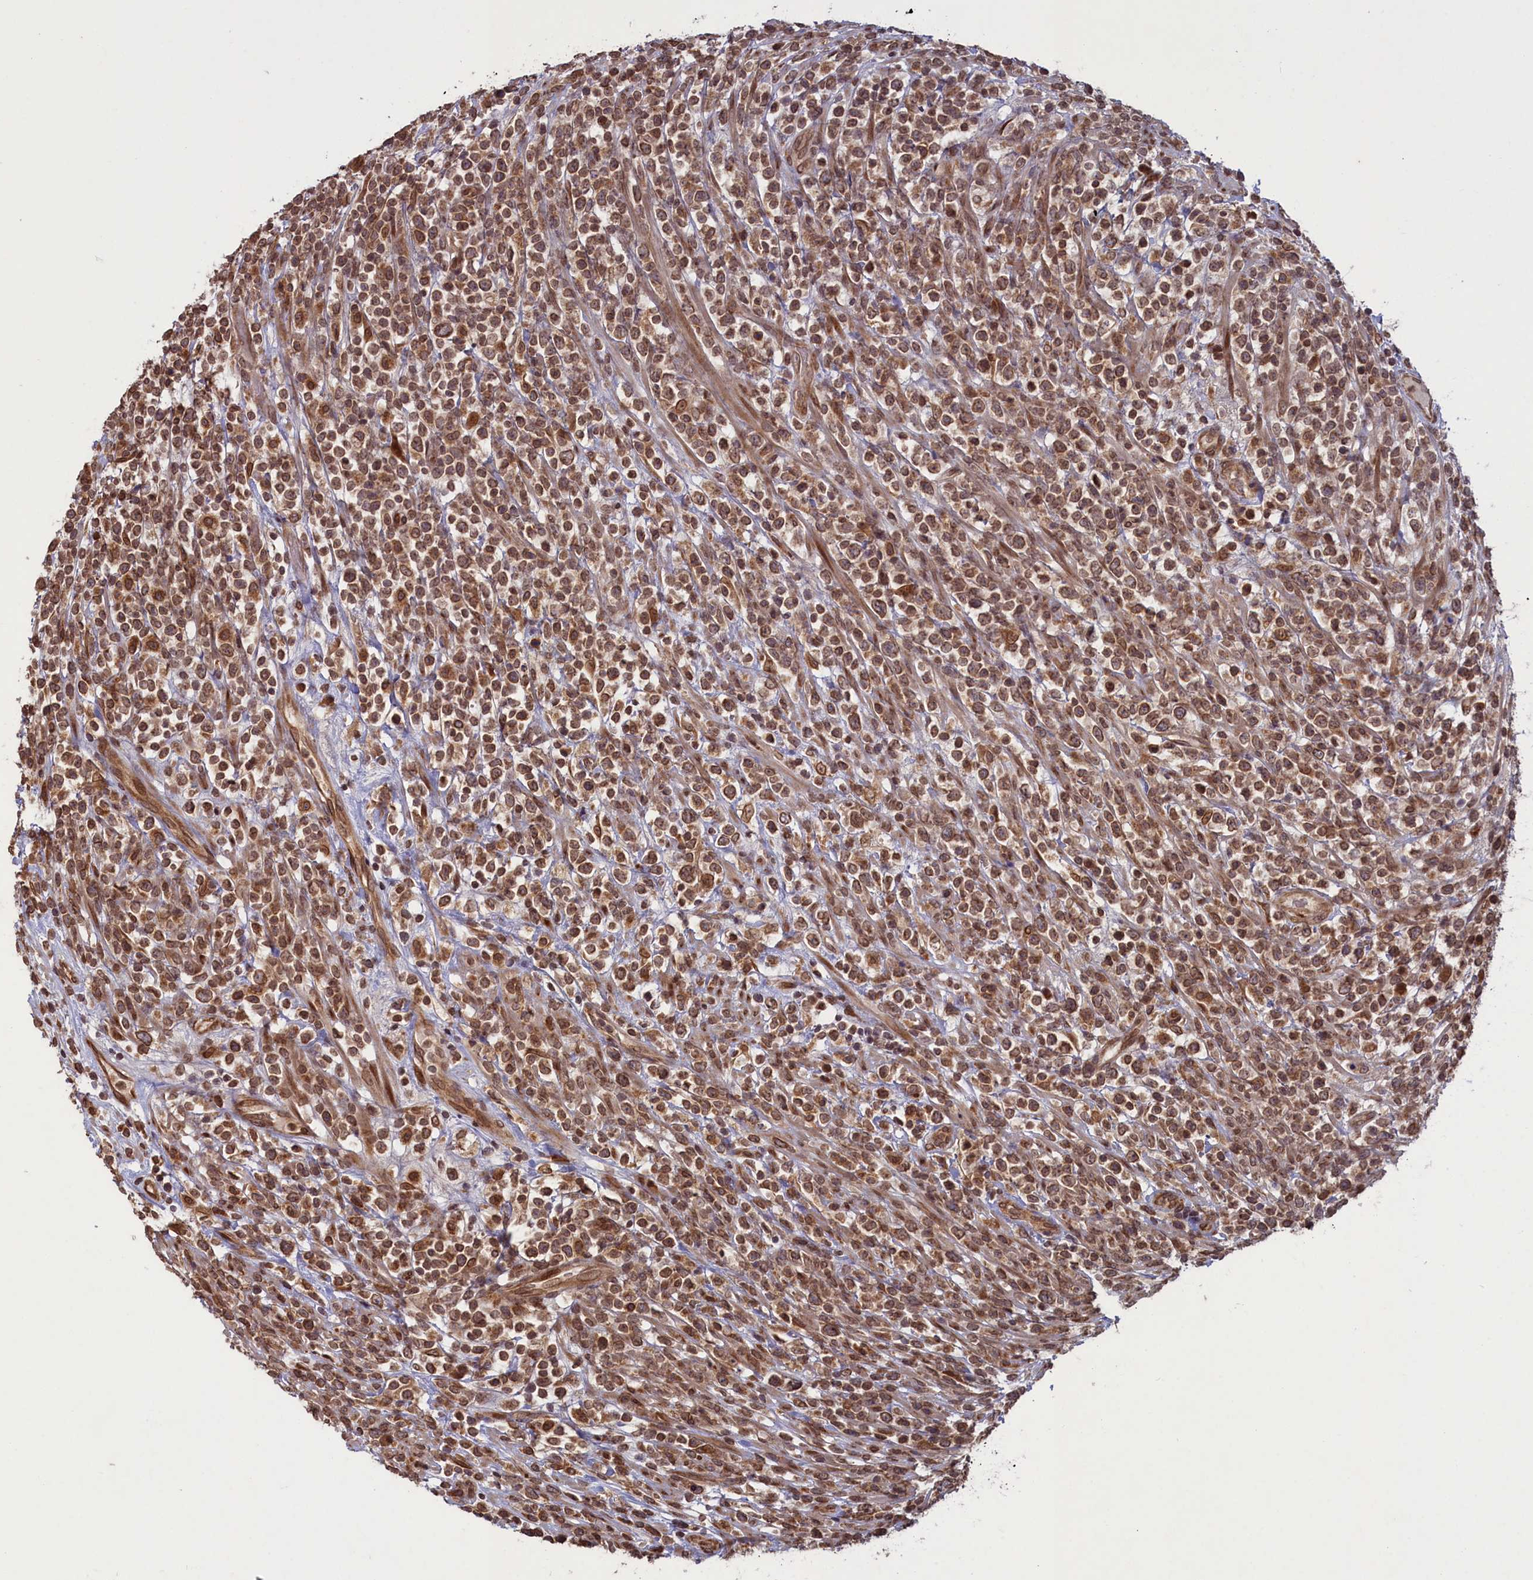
{"staining": {"intensity": "moderate", "quantity": ">75%", "location": "cytoplasmic/membranous,nuclear"}, "tissue": "lymphoma", "cell_type": "Tumor cells", "image_type": "cancer", "snomed": [{"axis": "morphology", "description": "Malignant lymphoma, non-Hodgkin's type, High grade"}, {"axis": "topography", "description": "Colon"}], "caption": "Moderate cytoplasmic/membranous and nuclear protein positivity is seen in approximately >75% of tumor cells in malignant lymphoma, non-Hodgkin's type (high-grade).", "gene": "NAE1", "patient": {"sex": "female", "age": 53}}